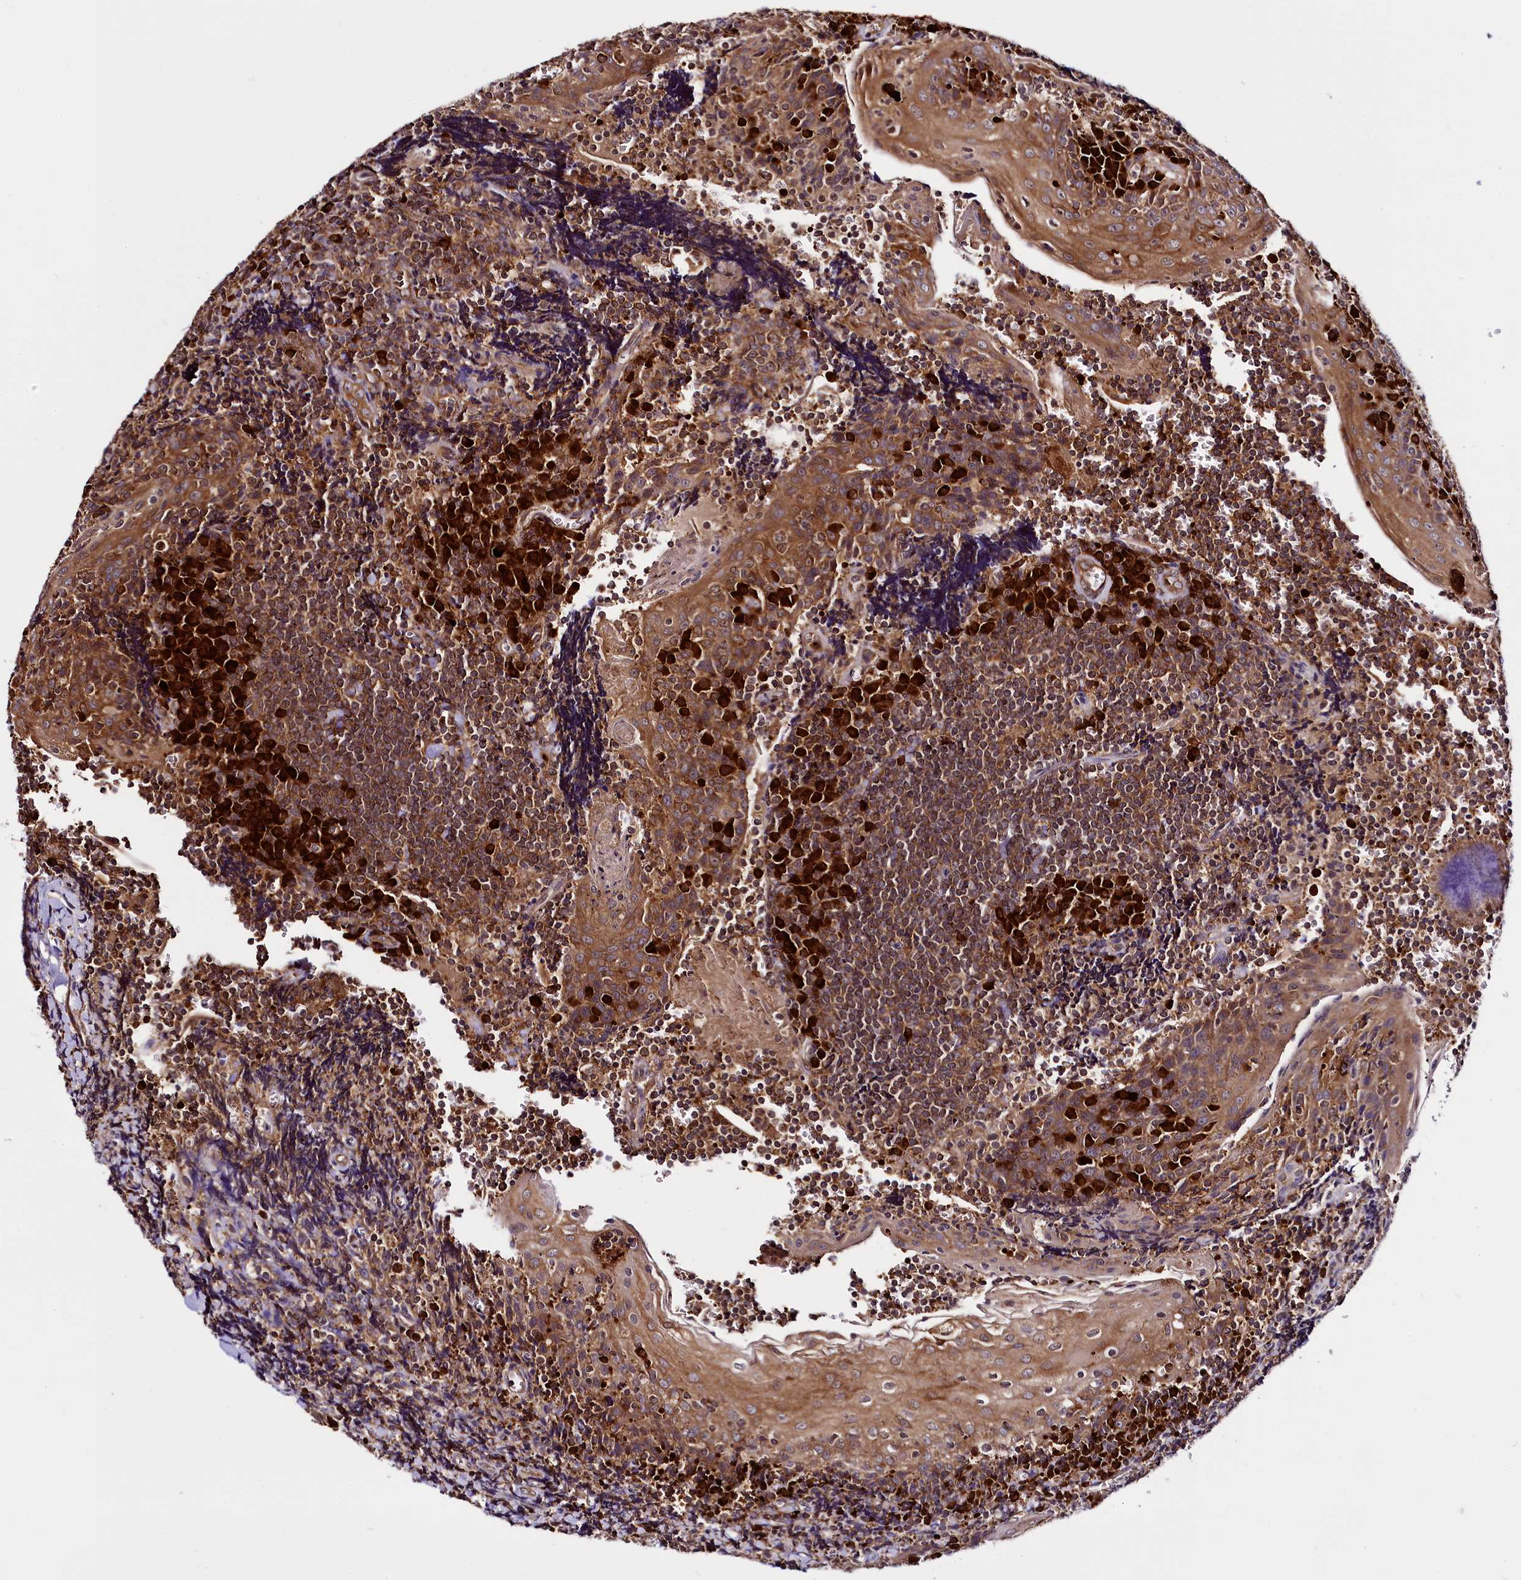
{"staining": {"intensity": "strong", "quantity": ">75%", "location": "cytoplasmic/membranous"}, "tissue": "tonsil", "cell_type": "Germinal center cells", "image_type": "normal", "snomed": [{"axis": "morphology", "description": "Normal tissue, NOS"}, {"axis": "topography", "description": "Tonsil"}], "caption": "IHC photomicrograph of normal tonsil: human tonsil stained using immunohistochemistry exhibits high levels of strong protein expression localized specifically in the cytoplasmic/membranous of germinal center cells, appearing as a cytoplasmic/membranous brown color.", "gene": "UFM1", "patient": {"sex": "male", "age": 27}}